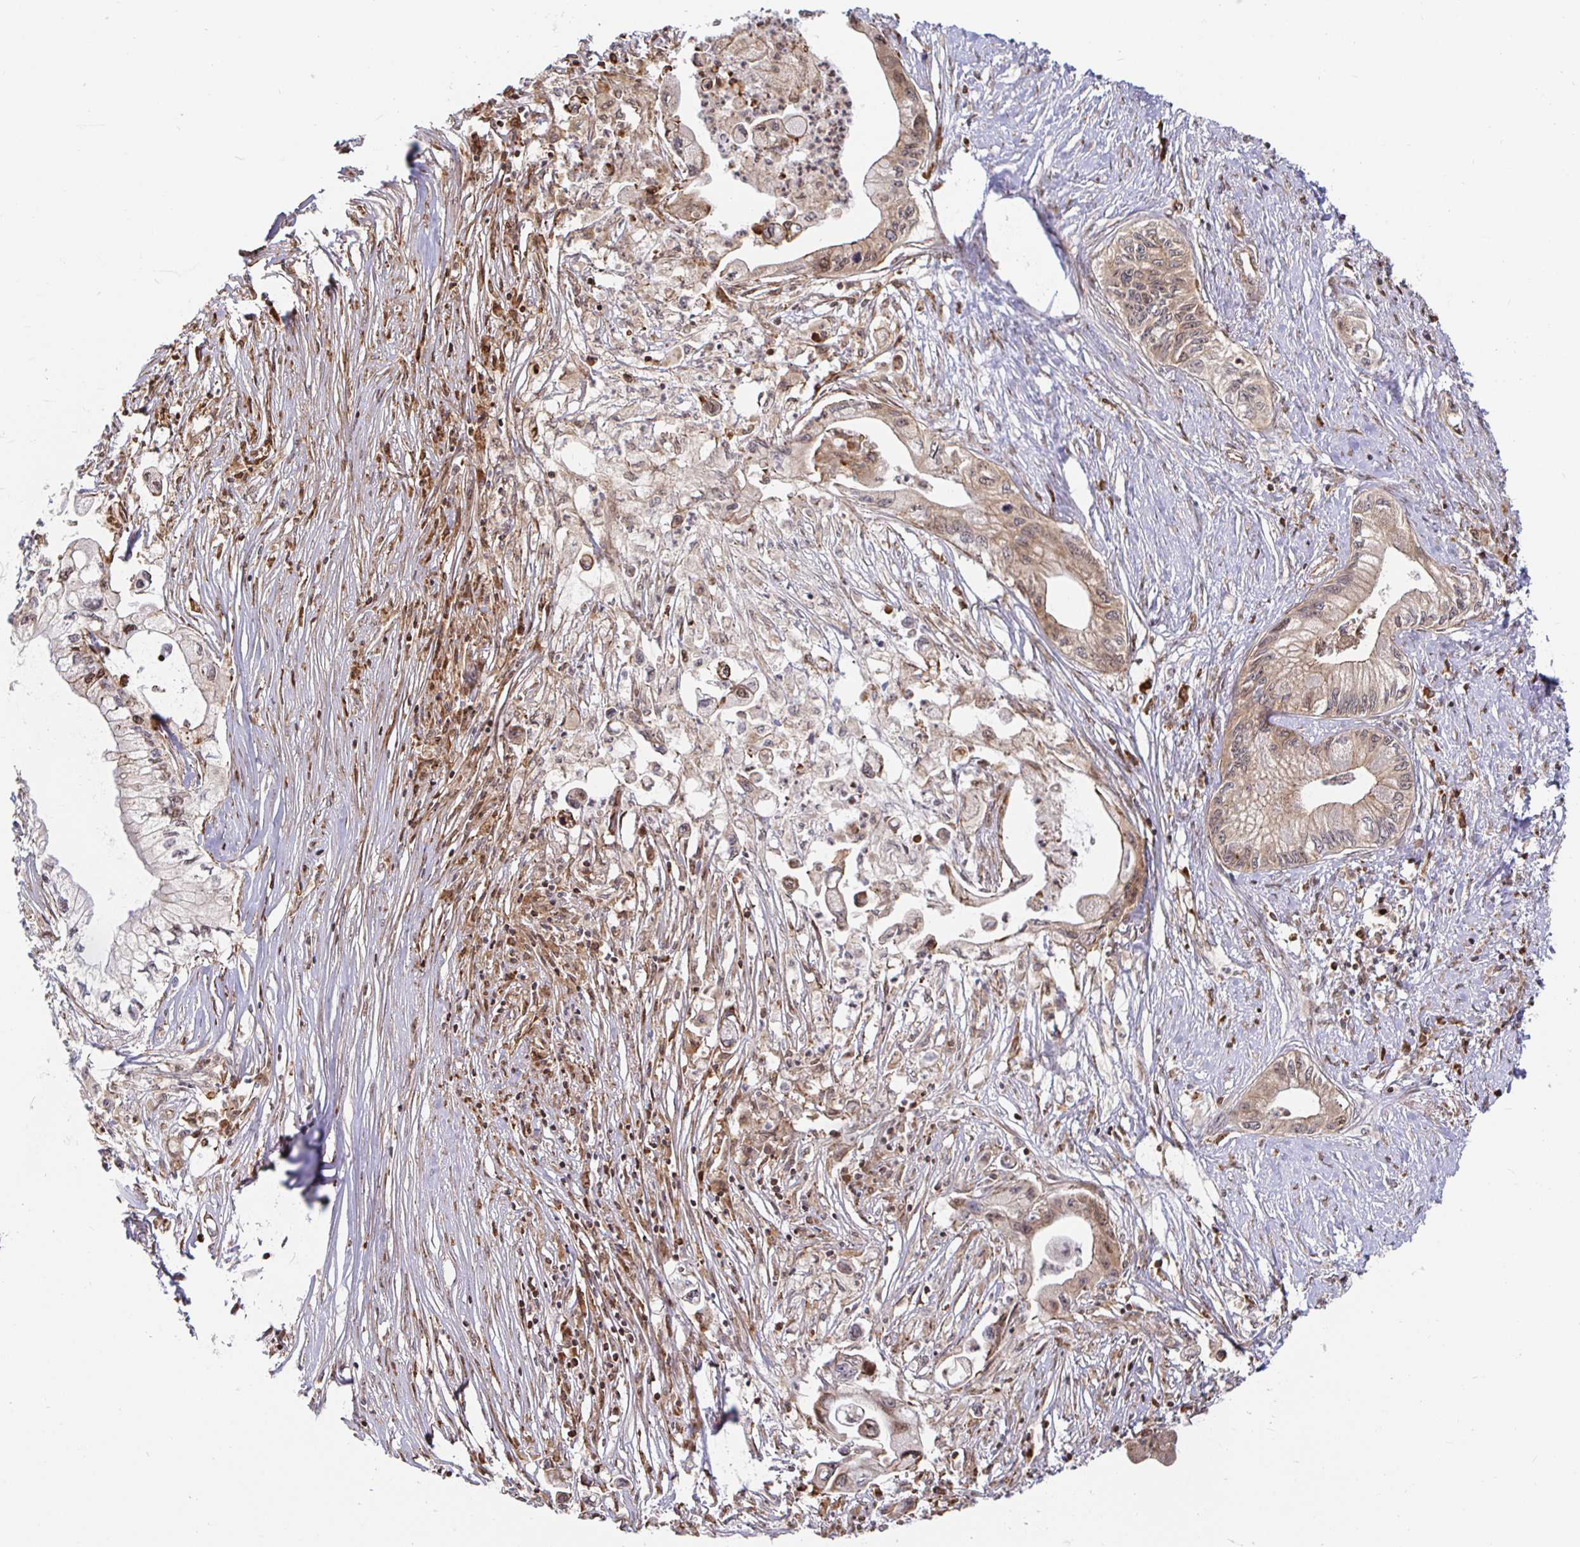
{"staining": {"intensity": "moderate", "quantity": "25%-75%", "location": "cytoplasmic/membranous,nuclear"}, "tissue": "pancreatic cancer", "cell_type": "Tumor cells", "image_type": "cancer", "snomed": [{"axis": "morphology", "description": "Adenocarcinoma, NOS"}, {"axis": "topography", "description": "Pancreas"}], "caption": "Moderate cytoplasmic/membranous and nuclear positivity for a protein is present in approximately 25%-75% of tumor cells of pancreatic cancer using IHC.", "gene": "STRAP", "patient": {"sex": "male", "age": 61}}